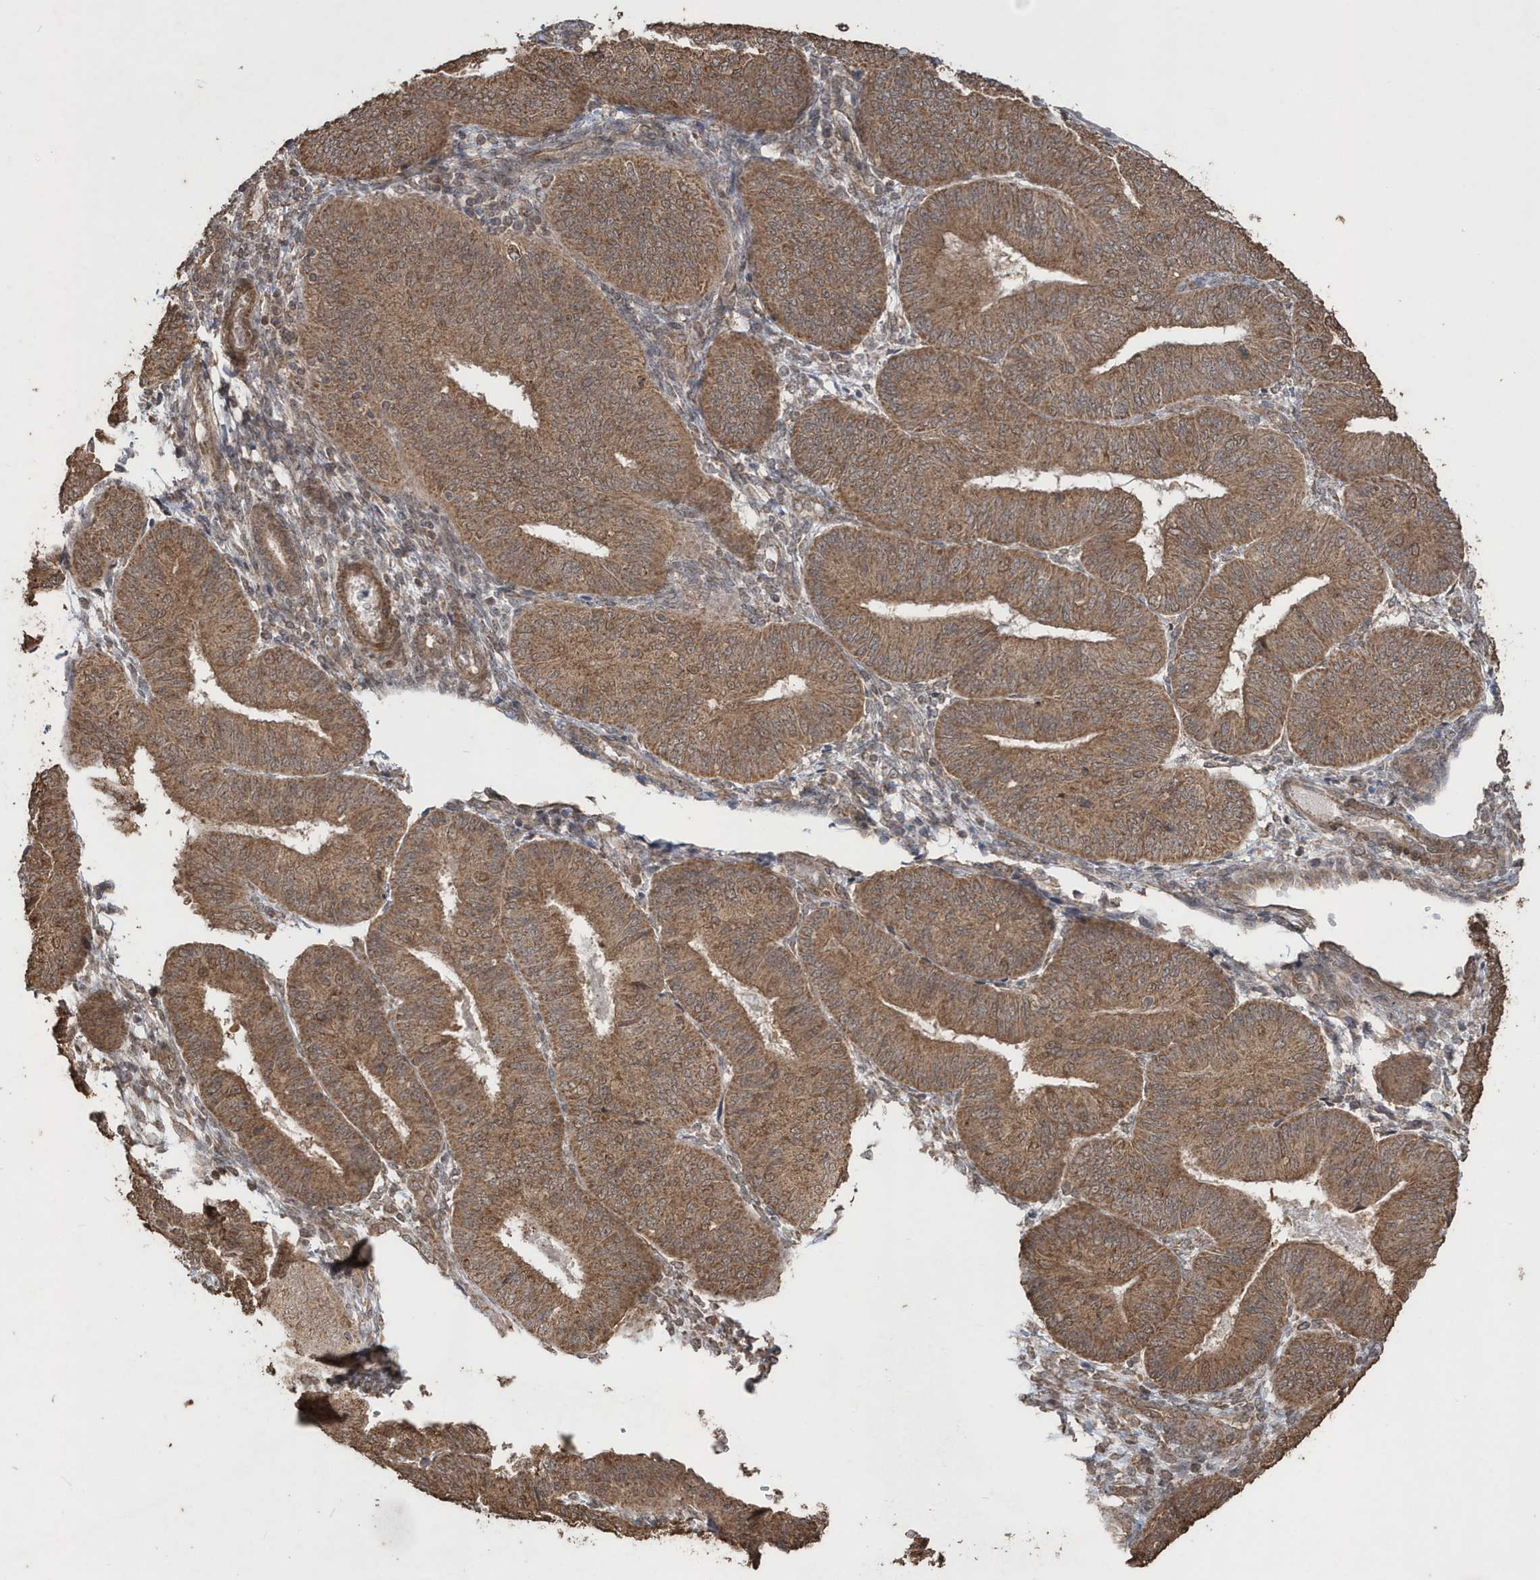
{"staining": {"intensity": "moderate", "quantity": ">75%", "location": "cytoplasmic/membranous,nuclear"}, "tissue": "endometrial cancer", "cell_type": "Tumor cells", "image_type": "cancer", "snomed": [{"axis": "morphology", "description": "Adenocarcinoma, NOS"}, {"axis": "topography", "description": "Endometrium"}], "caption": "Endometrial adenocarcinoma stained with IHC demonstrates moderate cytoplasmic/membranous and nuclear positivity in about >75% of tumor cells.", "gene": "PAXBP1", "patient": {"sex": "female", "age": 58}}